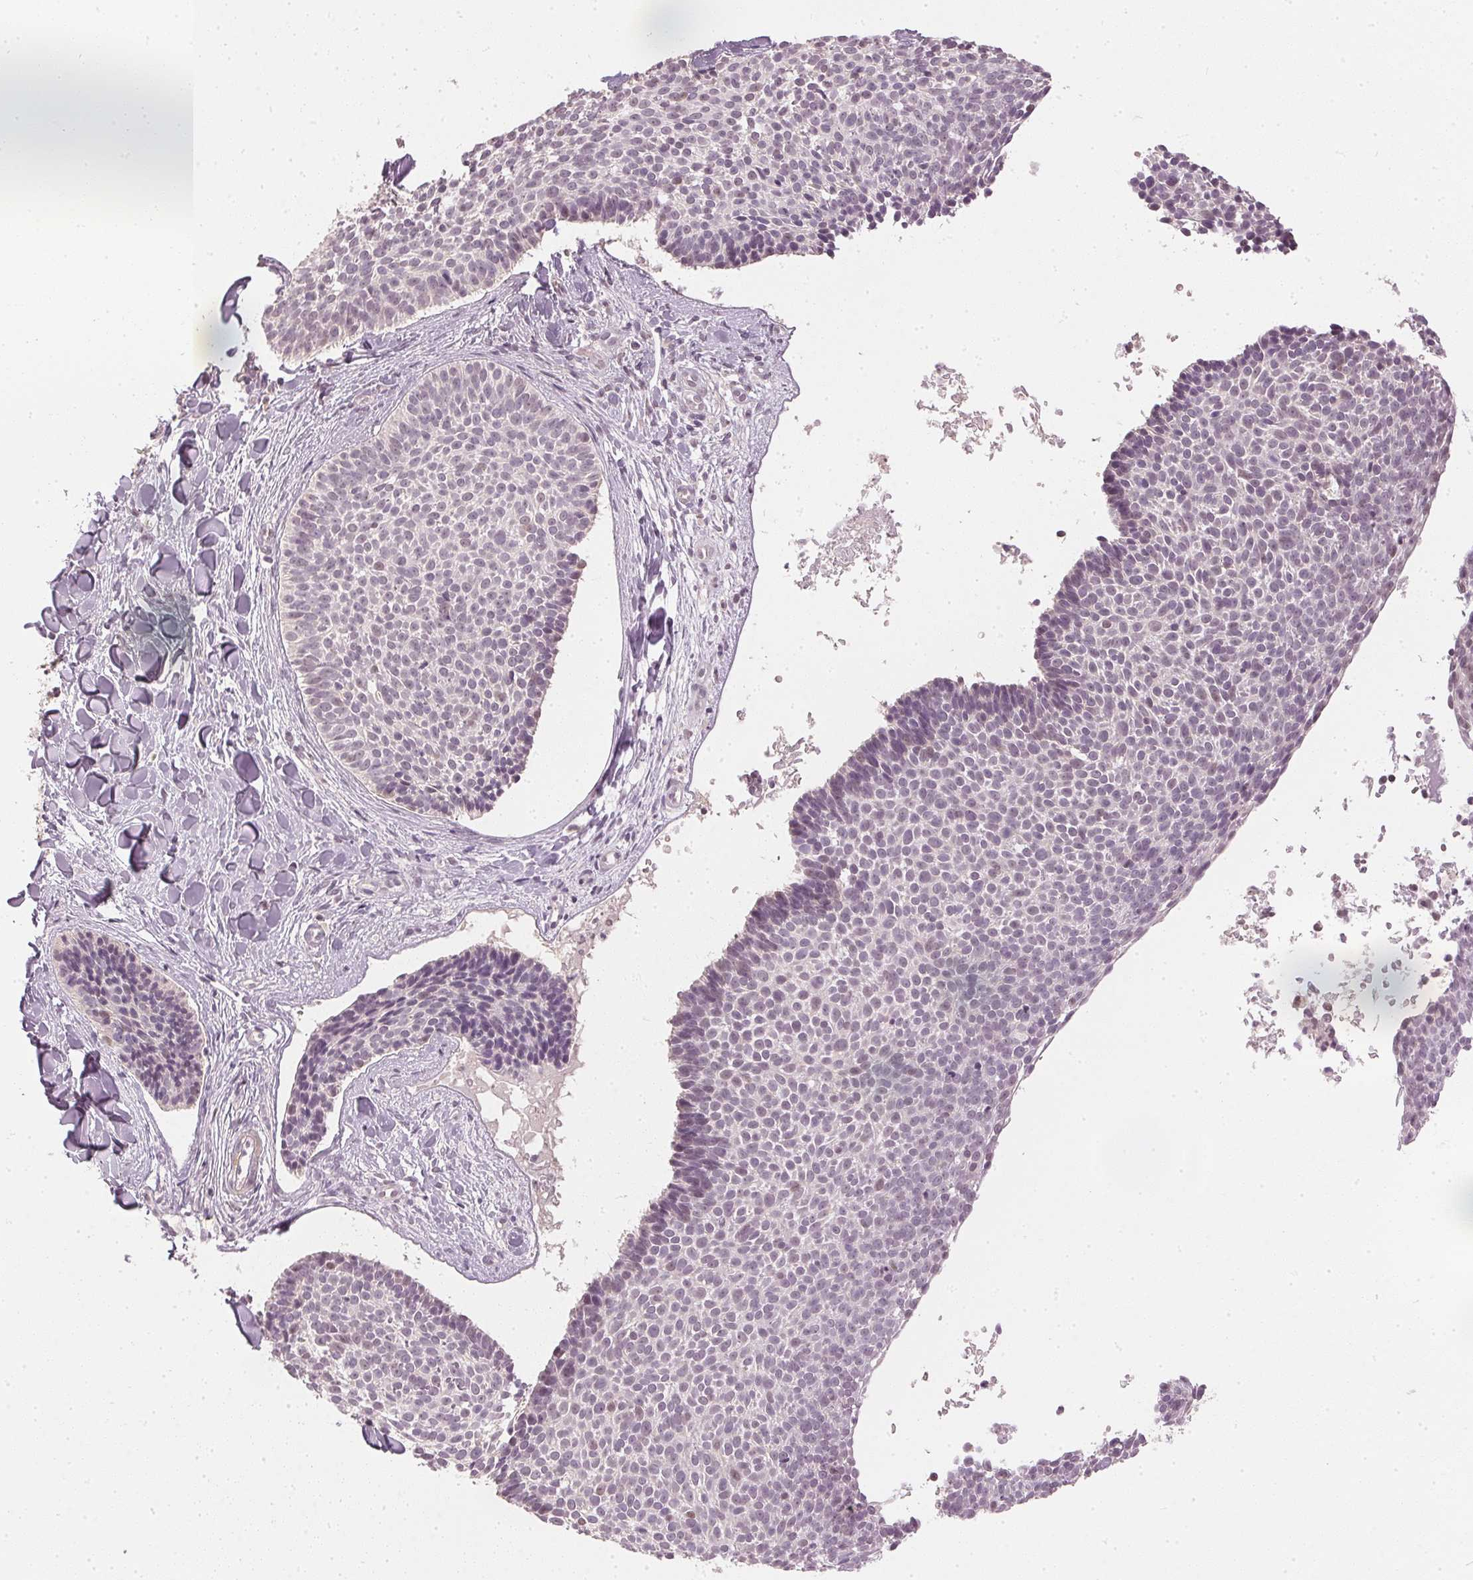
{"staining": {"intensity": "negative", "quantity": "none", "location": "none"}, "tissue": "skin cancer", "cell_type": "Tumor cells", "image_type": "cancer", "snomed": [{"axis": "morphology", "description": "Basal cell carcinoma"}, {"axis": "topography", "description": "Skin"}], "caption": "IHC of human skin cancer (basal cell carcinoma) shows no expression in tumor cells.", "gene": "SLC39A3", "patient": {"sex": "male", "age": 82}}